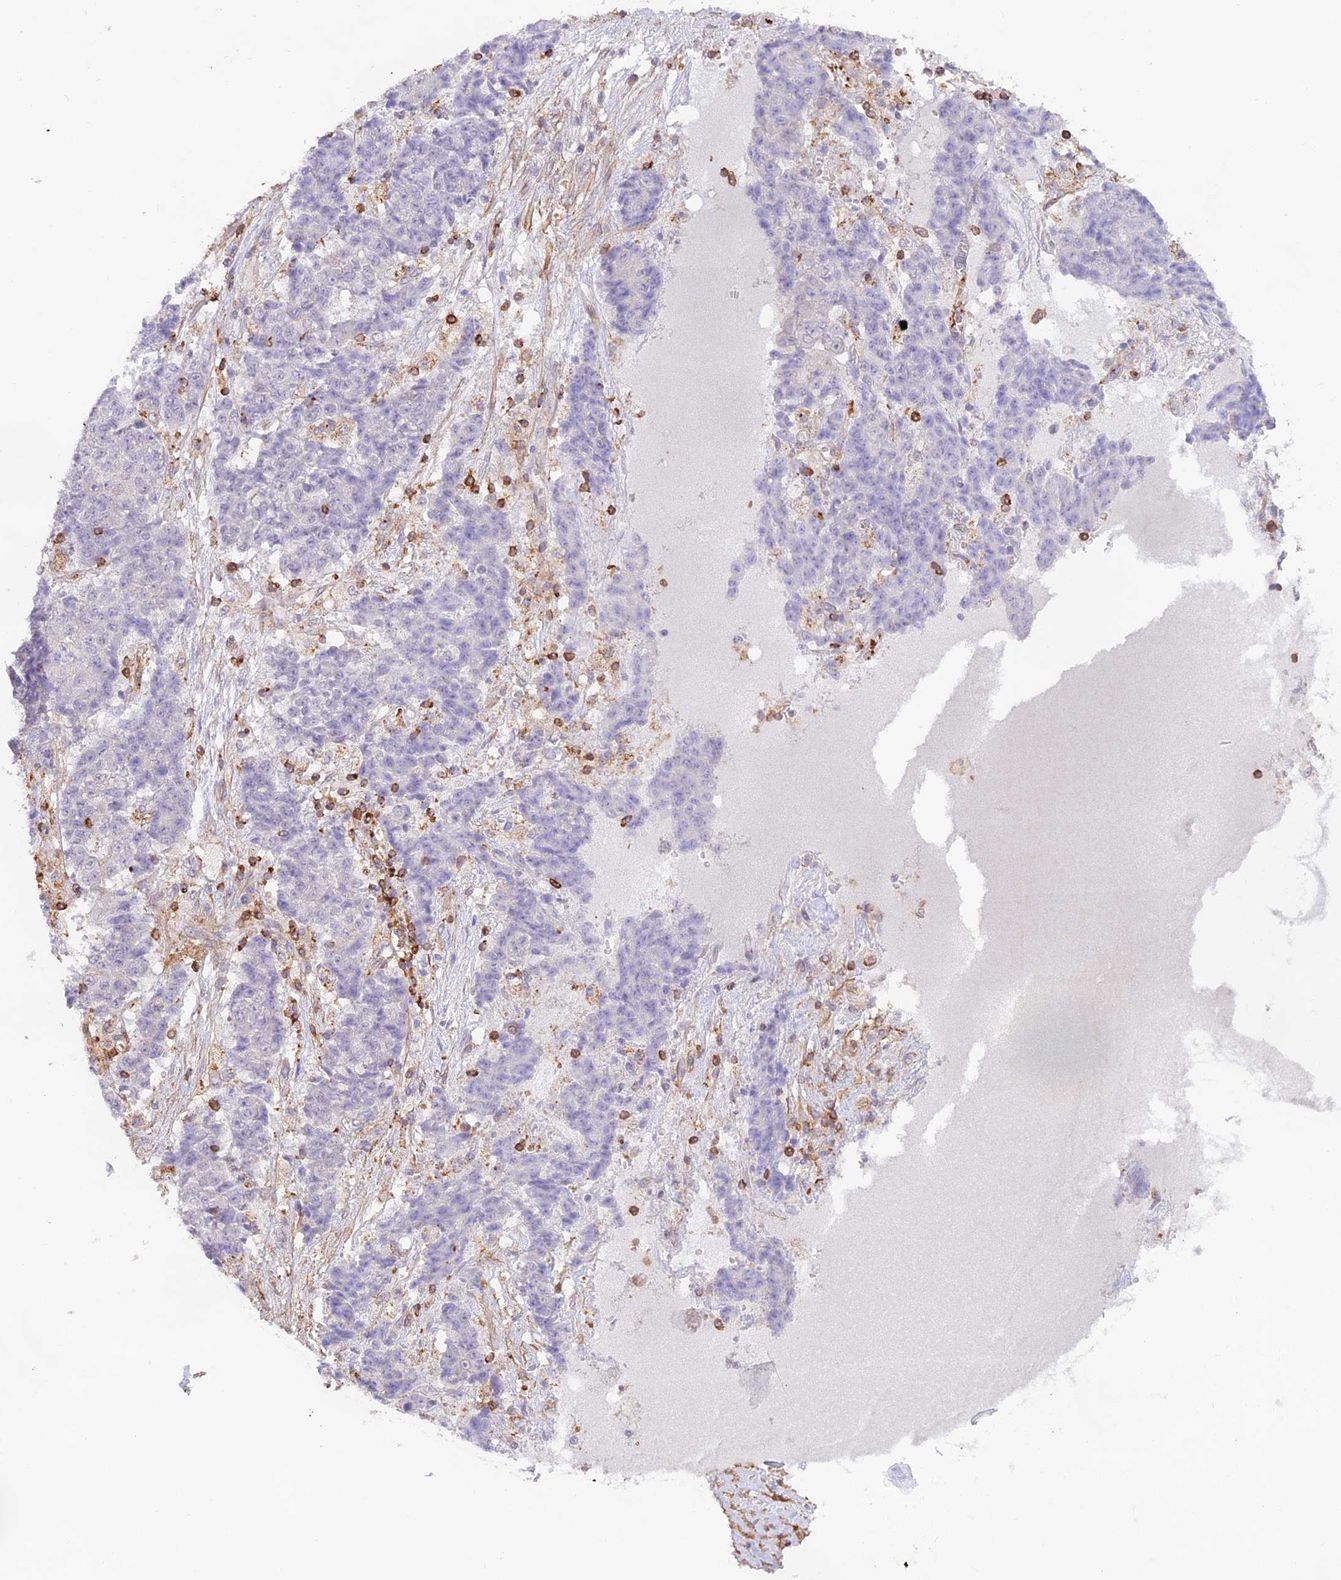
{"staining": {"intensity": "negative", "quantity": "none", "location": "none"}, "tissue": "ovarian cancer", "cell_type": "Tumor cells", "image_type": "cancer", "snomed": [{"axis": "morphology", "description": "Carcinoma, endometroid"}, {"axis": "topography", "description": "Ovary"}], "caption": "IHC image of ovarian endometroid carcinoma stained for a protein (brown), which exhibits no staining in tumor cells.", "gene": "DENND1C", "patient": {"sex": "female", "age": 42}}